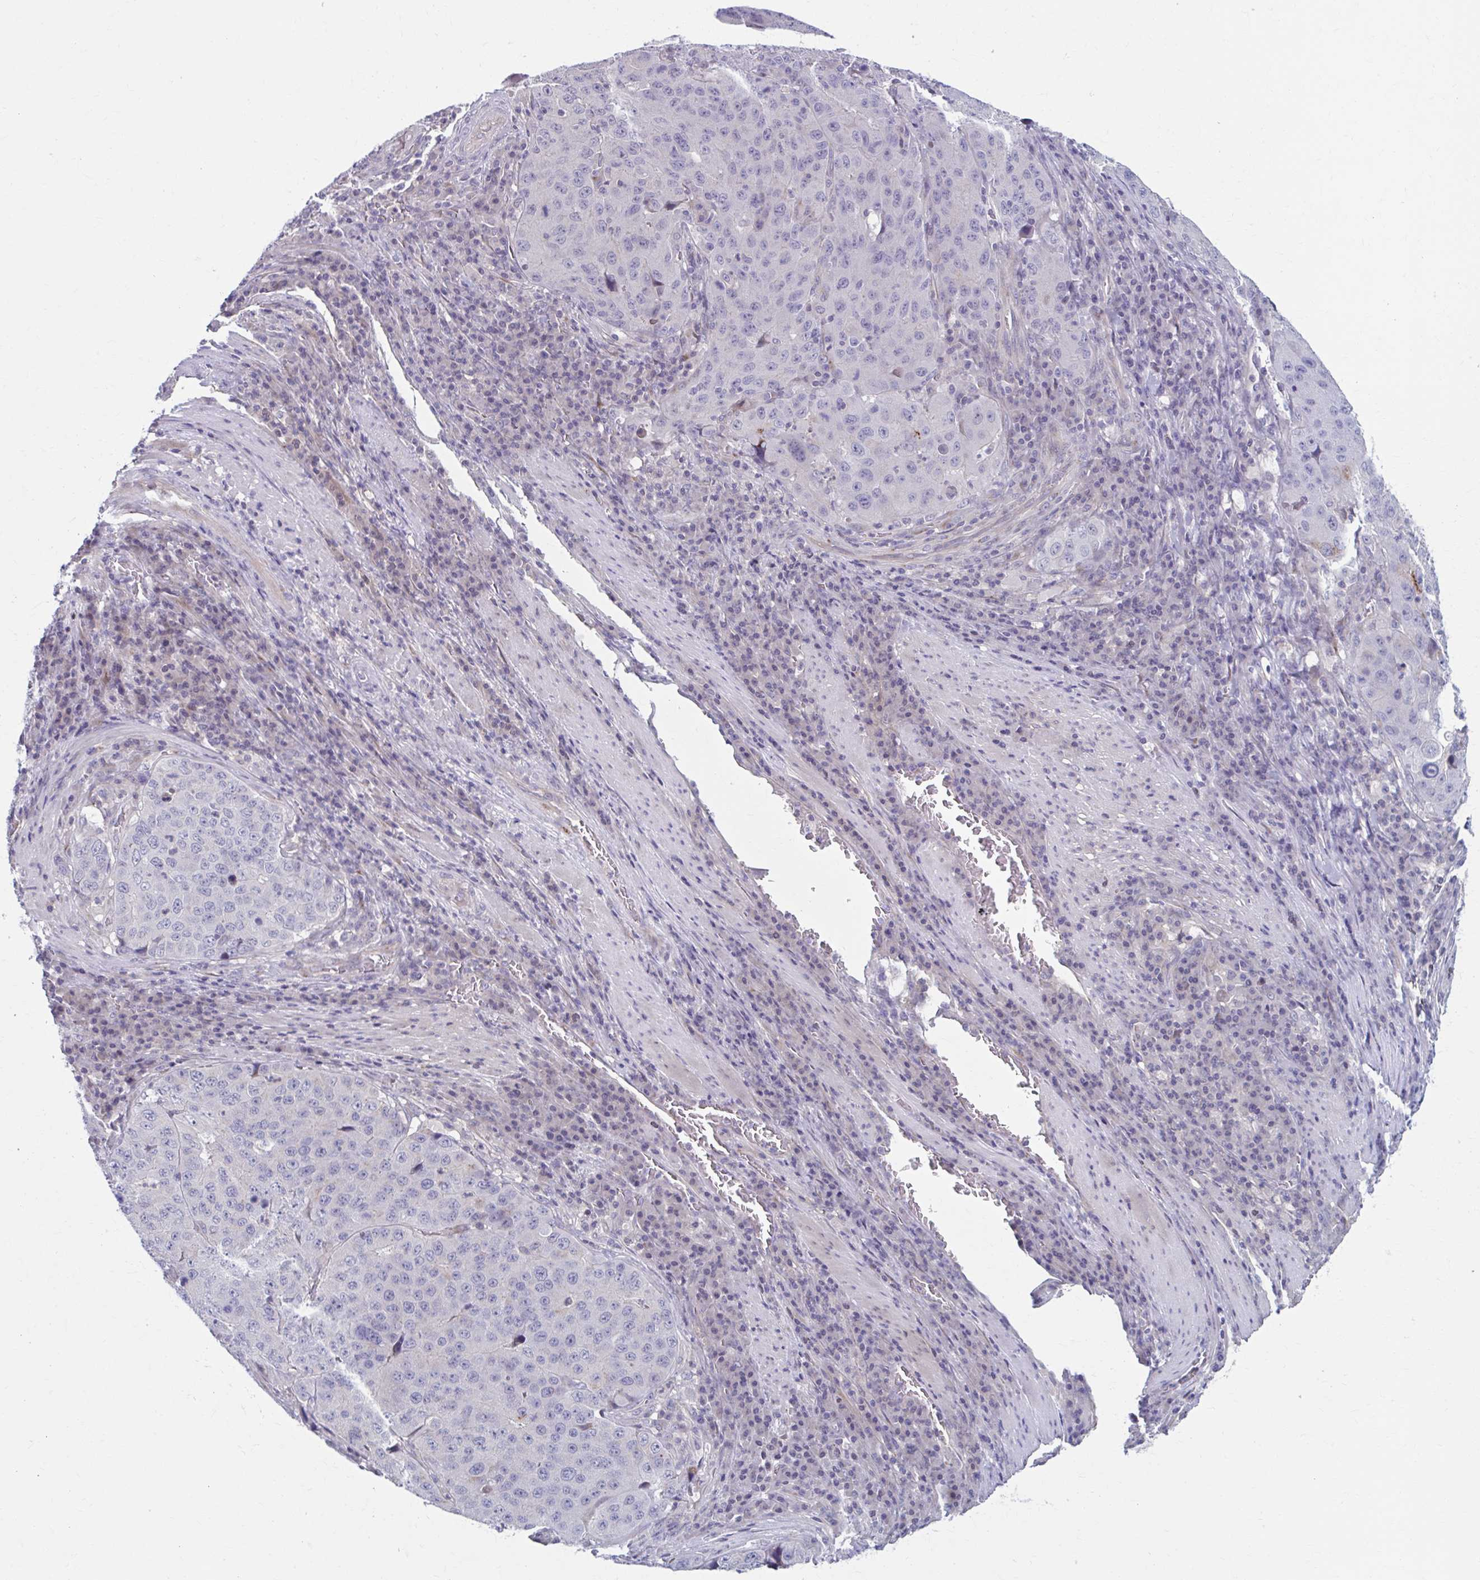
{"staining": {"intensity": "negative", "quantity": "none", "location": "none"}, "tissue": "stomach cancer", "cell_type": "Tumor cells", "image_type": "cancer", "snomed": [{"axis": "morphology", "description": "Adenocarcinoma, NOS"}, {"axis": "topography", "description": "Stomach"}], "caption": "This is an IHC image of human adenocarcinoma (stomach). There is no staining in tumor cells.", "gene": "CHST3", "patient": {"sex": "male", "age": 71}}